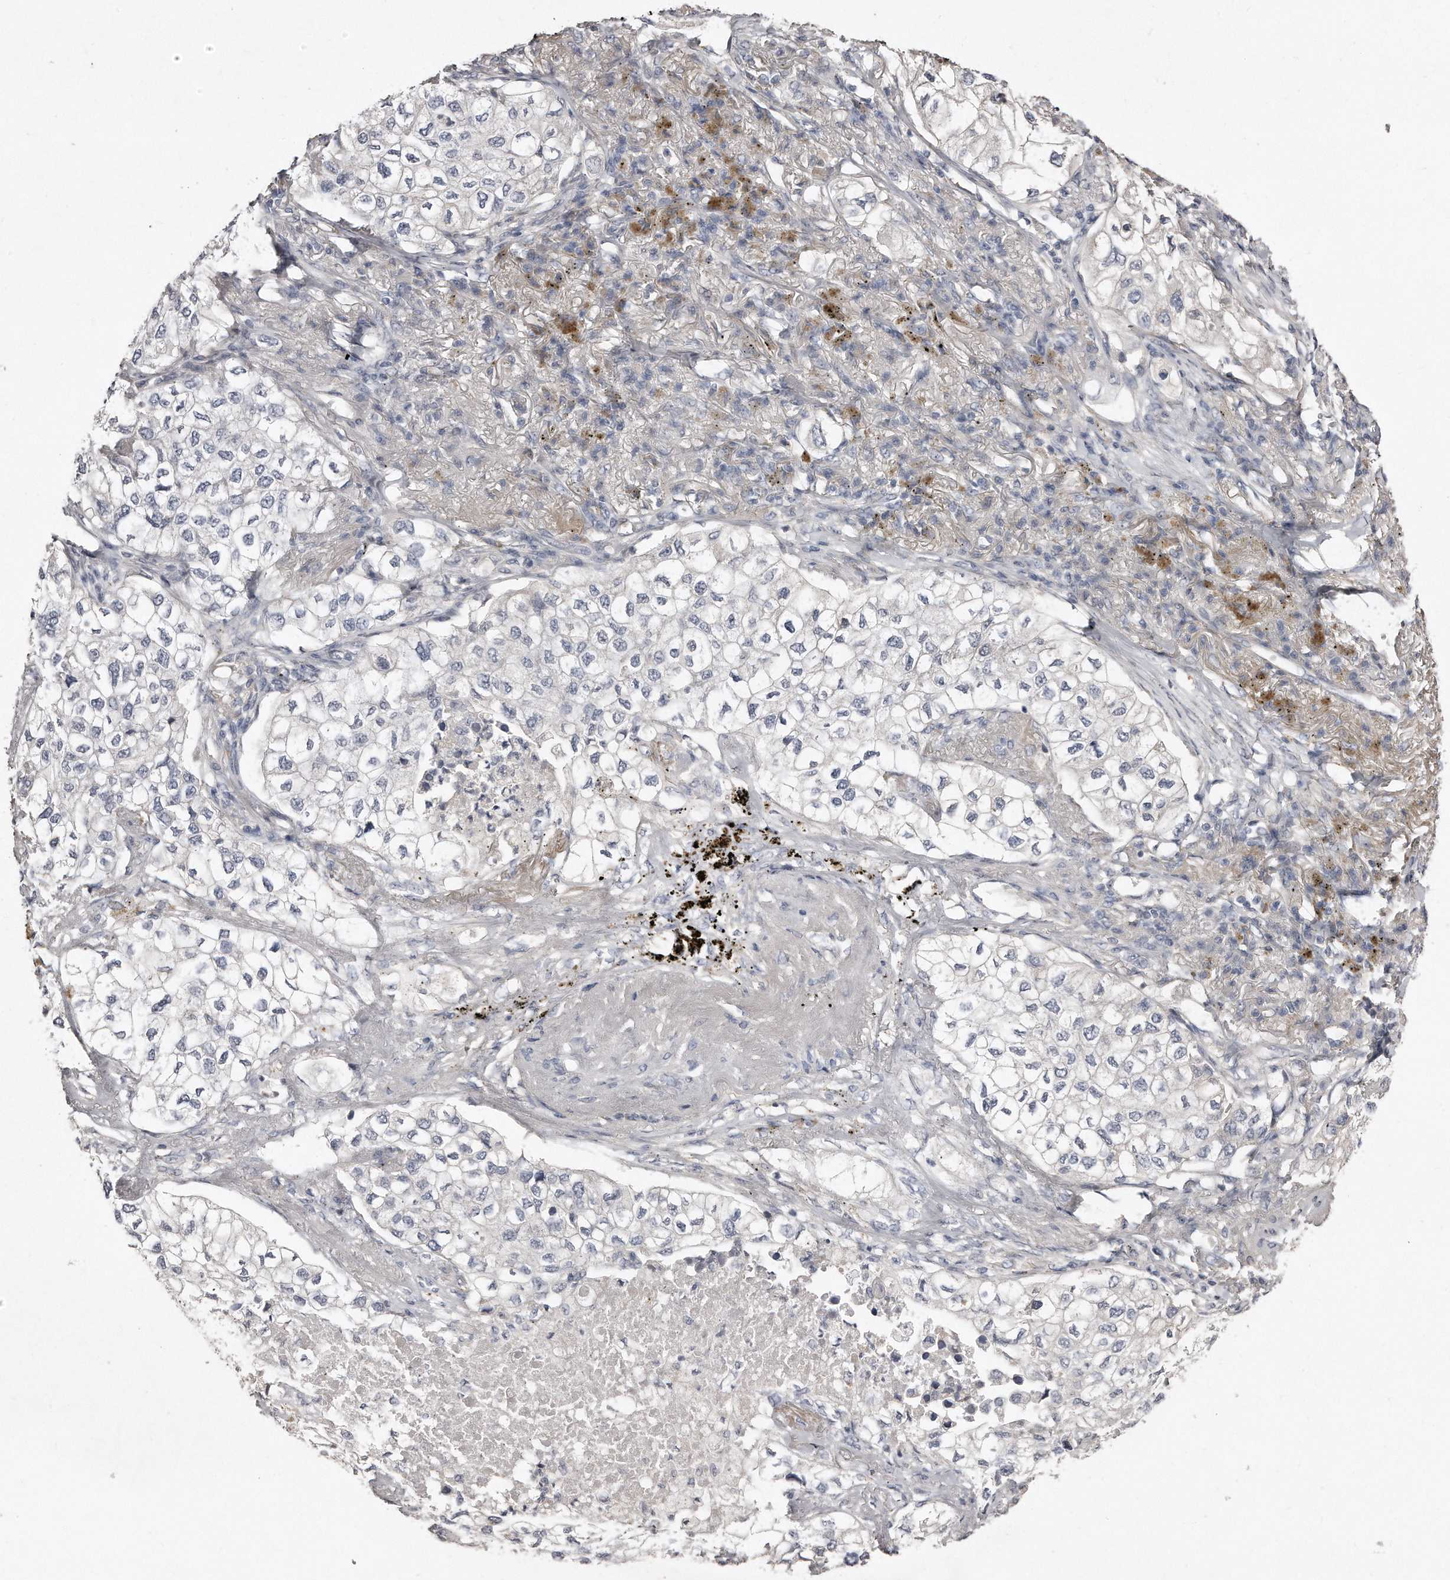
{"staining": {"intensity": "negative", "quantity": "none", "location": "none"}, "tissue": "lung cancer", "cell_type": "Tumor cells", "image_type": "cancer", "snomed": [{"axis": "morphology", "description": "Adenocarcinoma, NOS"}, {"axis": "topography", "description": "Lung"}], "caption": "IHC histopathology image of neoplastic tissue: human lung cancer (adenocarcinoma) stained with DAB (3,3'-diaminobenzidine) reveals no significant protein expression in tumor cells.", "gene": "LMOD1", "patient": {"sex": "male", "age": 63}}